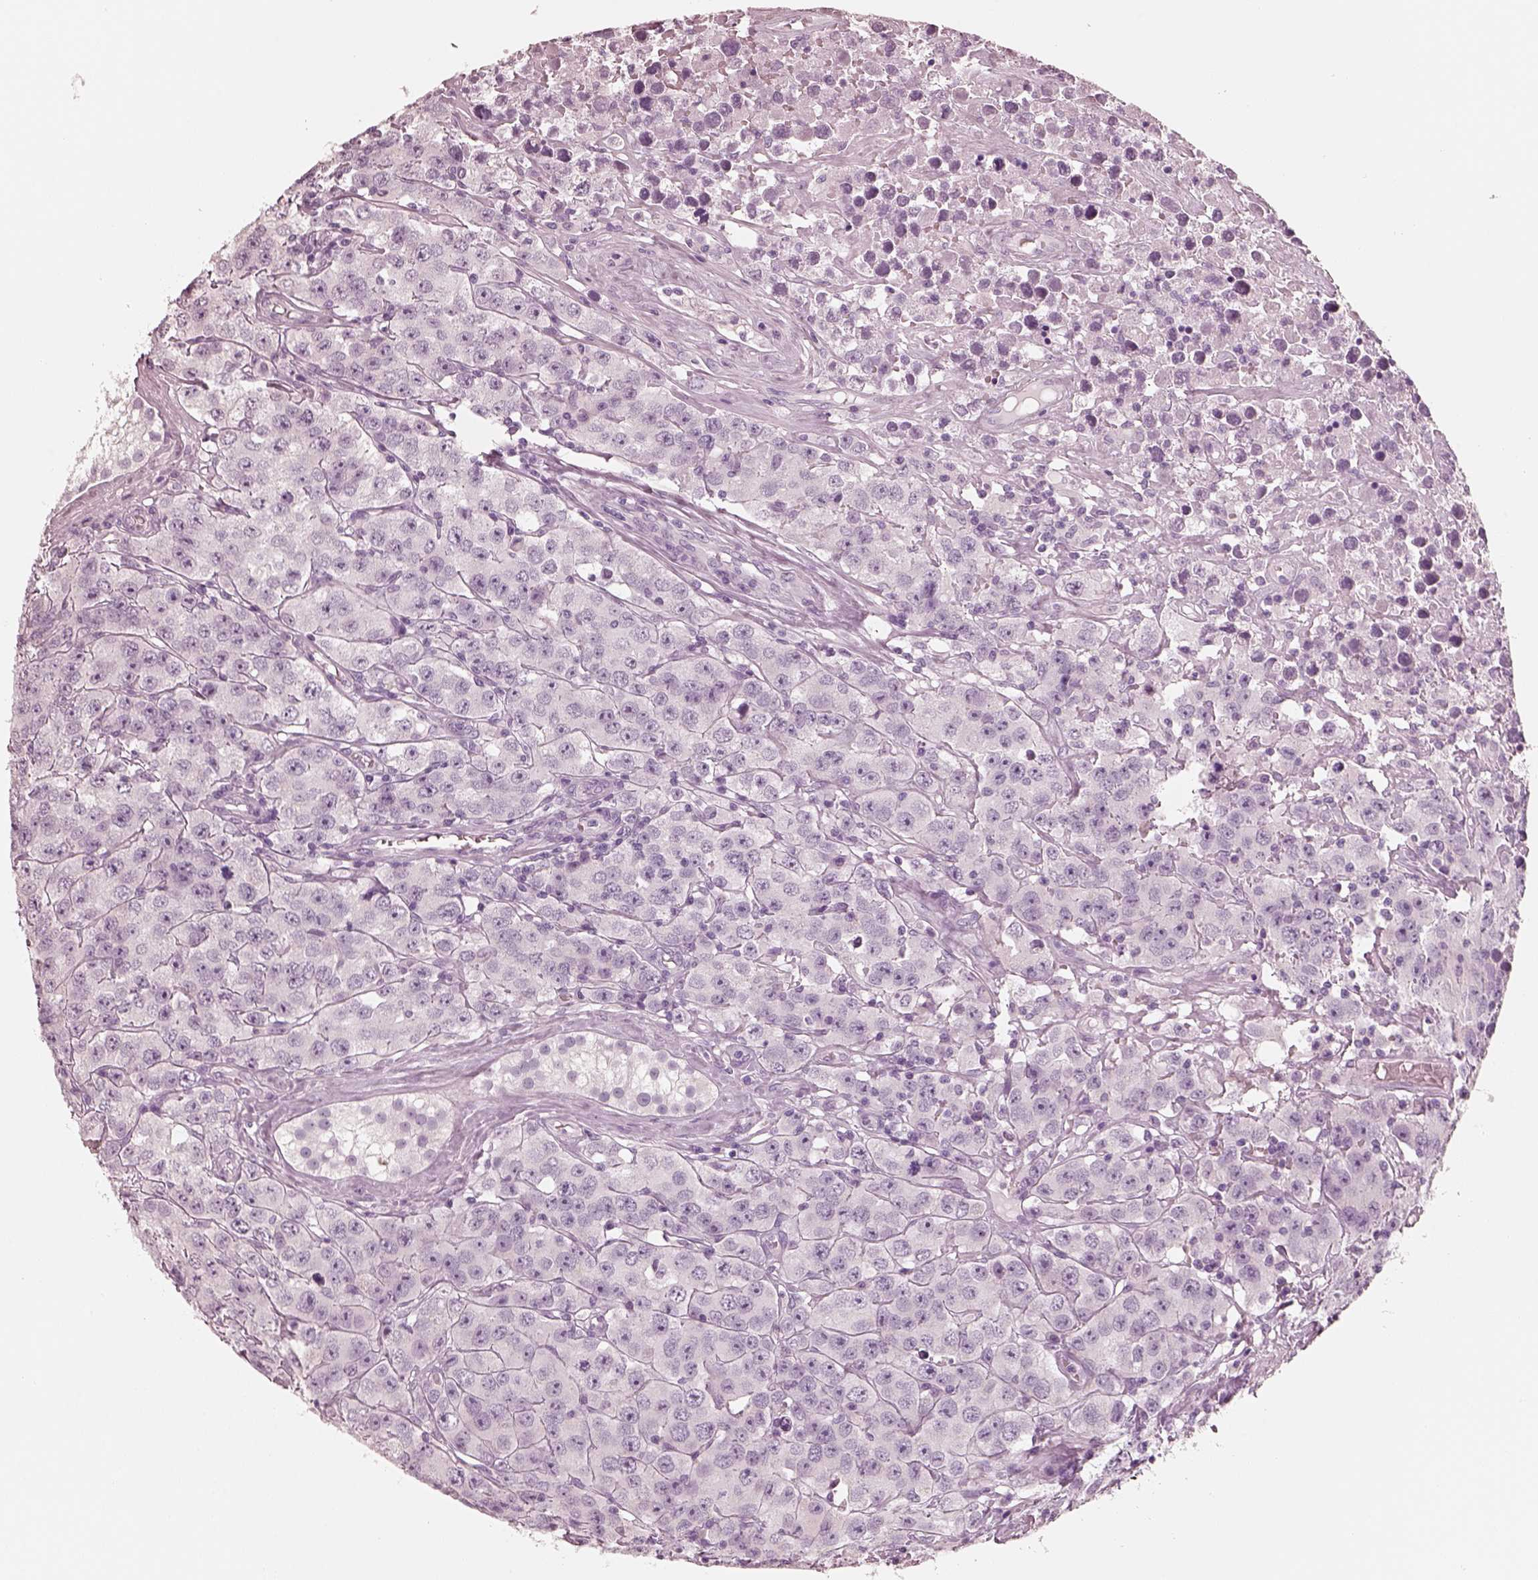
{"staining": {"intensity": "negative", "quantity": "none", "location": "none"}, "tissue": "testis cancer", "cell_type": "Tumor cells", "image_type": "cancer", "snomed": [{"axis": "morphology", "description": "Seminoma, NOS"}, {"axis": "topography", "description": "Testis"}], "caption": "Immunohistochemistry (IHC) micrograph of neoplastic tissue: seminoma (testis) stained with DAB exhibits no significant protein staining in tumor cells.", "gene": "R3HDML", "patient": {"sex": "male", "age": 52}}